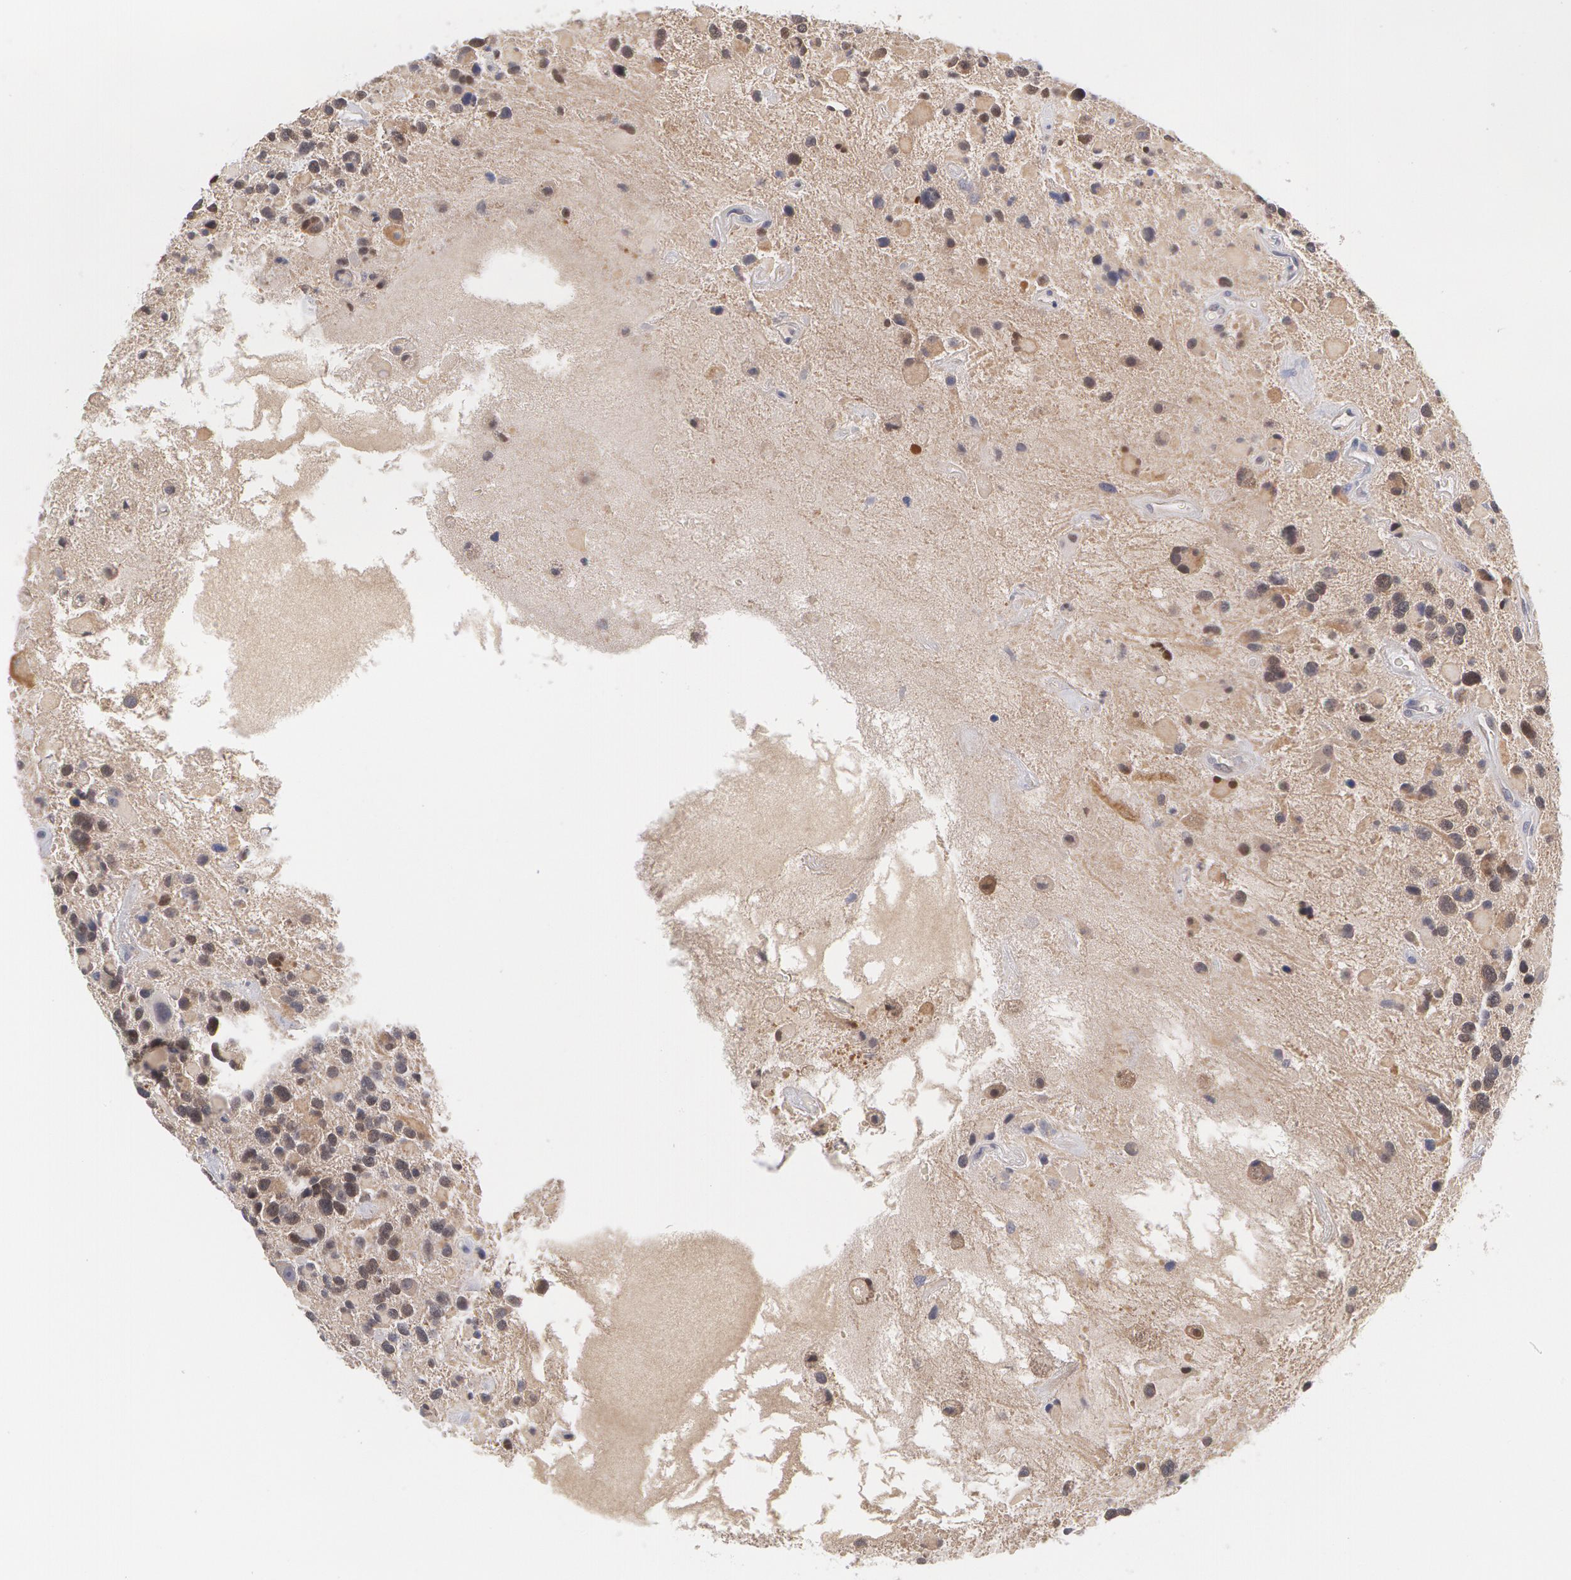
{"staining": {"intensity": "negative", "quantity": "none", "location": "none"}, "tissue": "glioma", "cell_type": "Tumor cells", "image_type": "cancer", "snomed": [{"axis": "morphology", "description": "Glioma, malignant, High grade"}, {"axis": "topography", "description": "Brain"}], "caption": "Malignant high-grade glioma stained for a protein using IHC demonstrates no staining tumor cells.", "gene": "TXNRD1", "patient": {"sex": "female", "age": 37}}